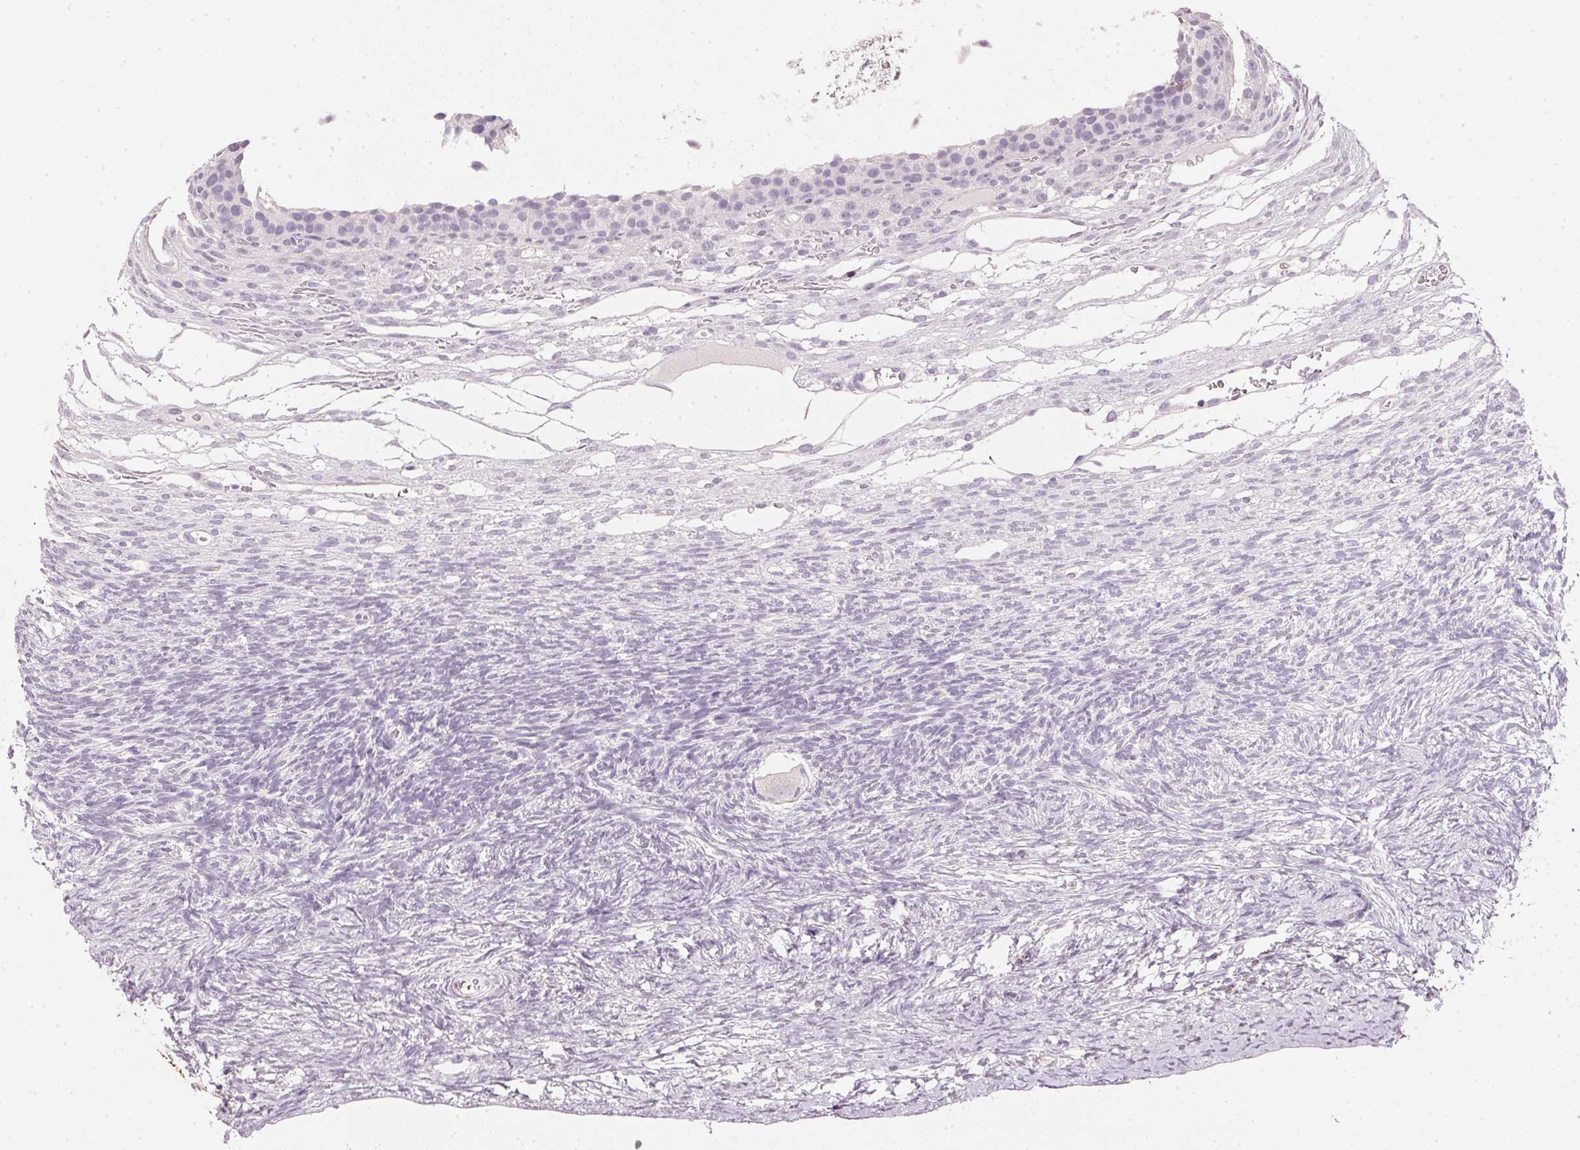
{"staining": {"intensity": "negative", "quantity": "none", "location": "none"}, "tissue": "ovary", "cell_type": "Follicle cells", "image_type": "normal", "snomed": [{"axis": "morphology", "description": "Normal tissue, NOS"}, {"axis": "topography", "description": "Ovary"}], "caption": "Protein analysis of benign ovary exhibits no significant staining in follicle cells. (Brightfield microscopy of DAB (3,3'-diaminobenzidine) IHC at high magnification).", "gene": "IGFBP1", "patient": {"sex": "female", "age": 34}}